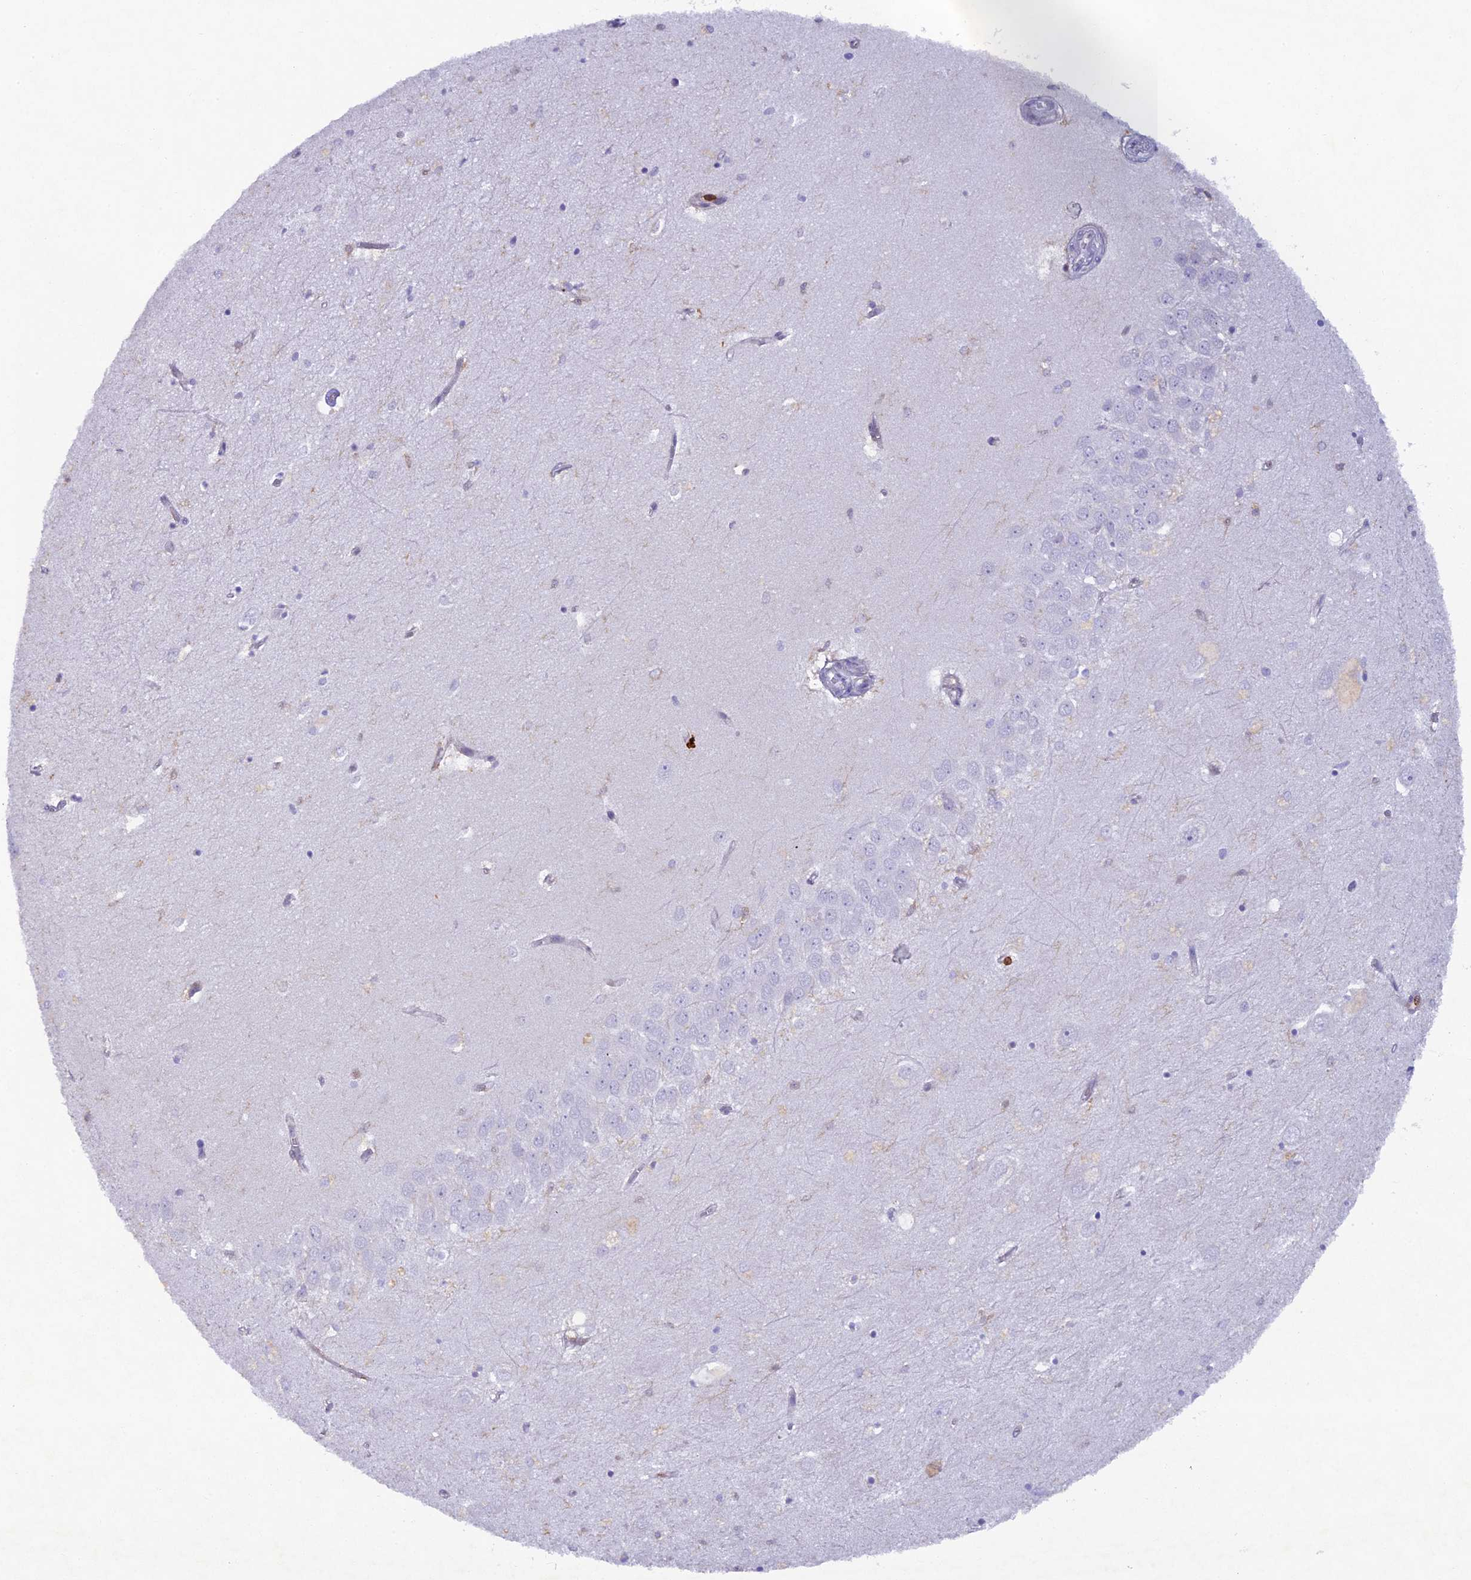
{"staining": {"intensity": "negative", "quantity": "none", "location": "none"}, "tissue": "hippocampus", "cell_type": "Glial cells", "image_type": "normal", "snomed": [{"axis": "morphology", "description": "Normal tissue, NOS"}, {"axis": "topography", "description": "Hippocampus"}], "caption": "Protein analysis of unremarkable hippocampus reveals no significant positivity in glial cells. (IHC, brightfield microscopy, high magnification).", "gene": "FYB1", "patient": {"sex": "female", "age": 64}}